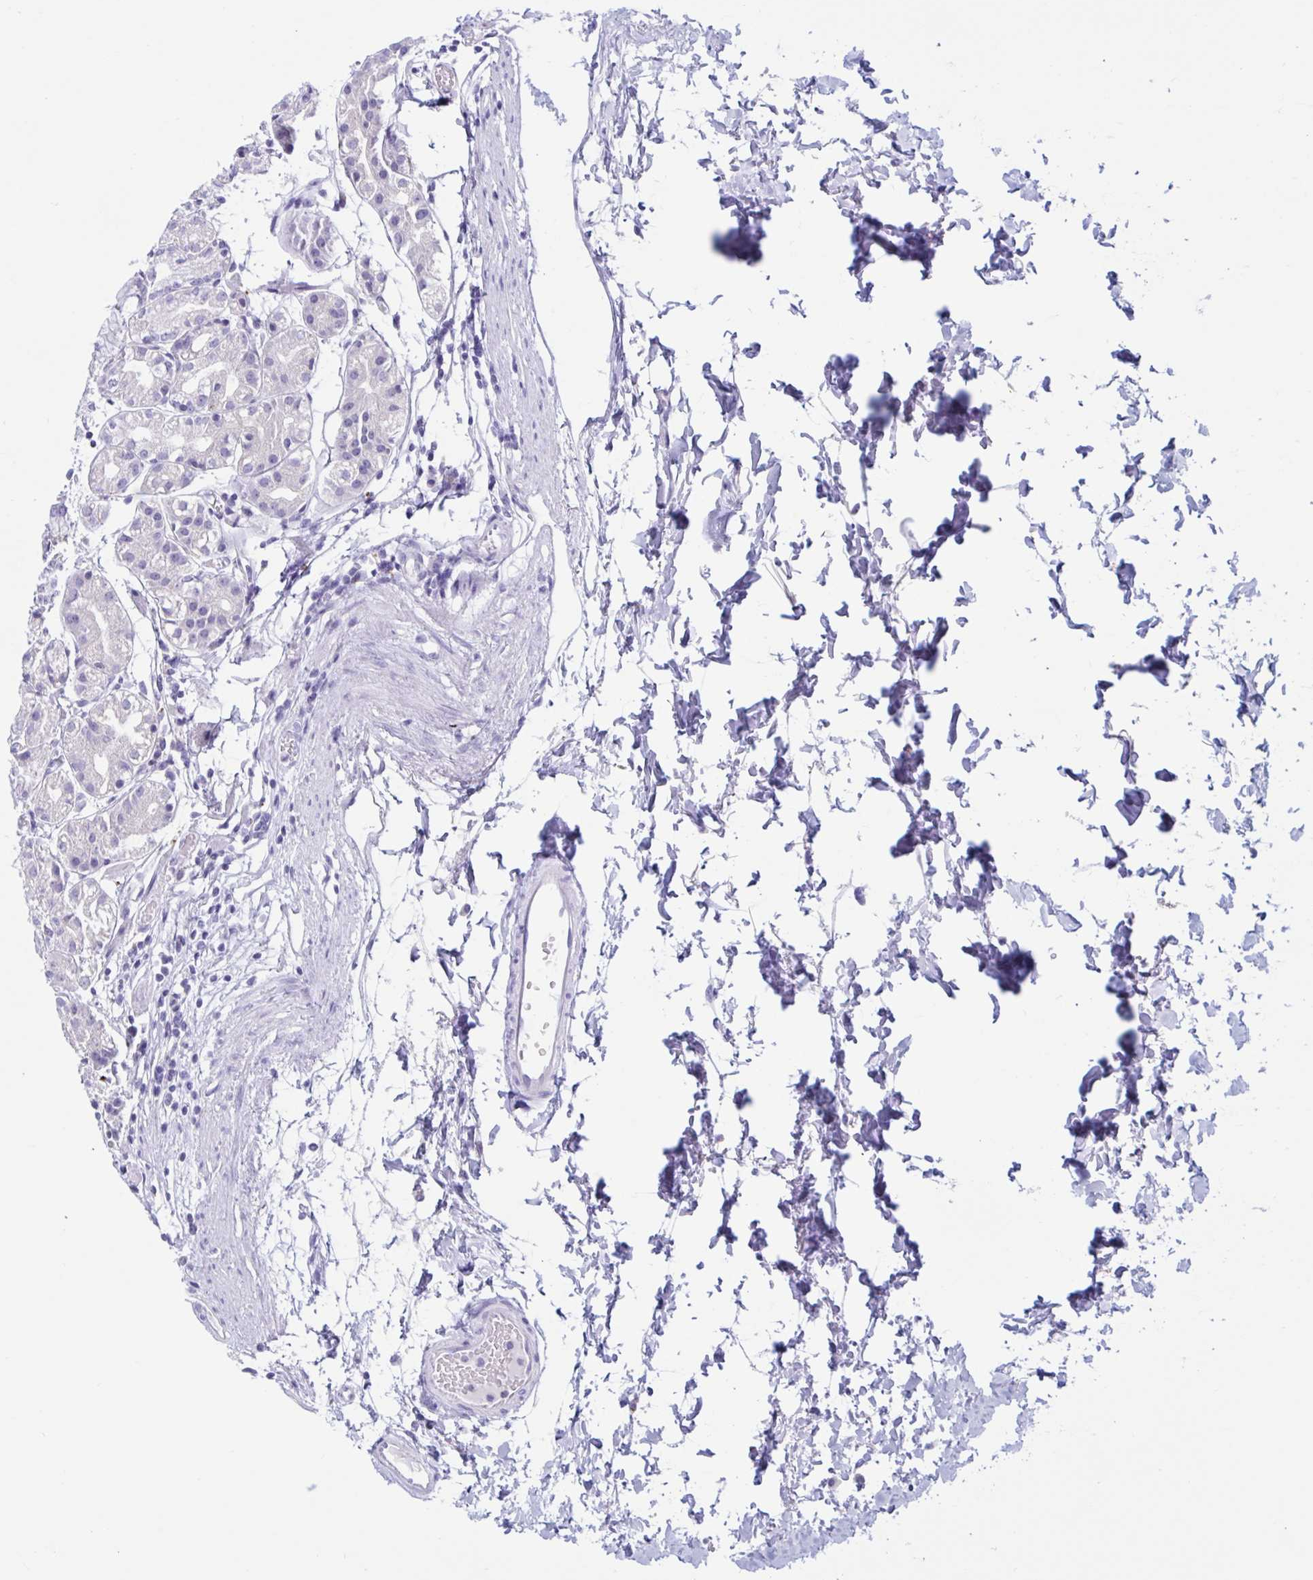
{"staining": {"intensity": "negative", "quantity": "none", "location": "none"}, "tissue": "stomach", "cell_type": "Glandular cells", "image_type": "normal", "snomed": [{"axis": "morphology", "description": "Normal tissue, NOS"}, {"axis": "topography", "description": "Stomach"}], "caption": "Immunohistochemistry (IHC) photomicrograph of normal stomach: human stomach stained with DAB (3,3'-diaminobenzidine) exhibits no significant protein staining in glandular cells.", "gene": "XCL1", "patient": {"sex": "female", "age": 57}}